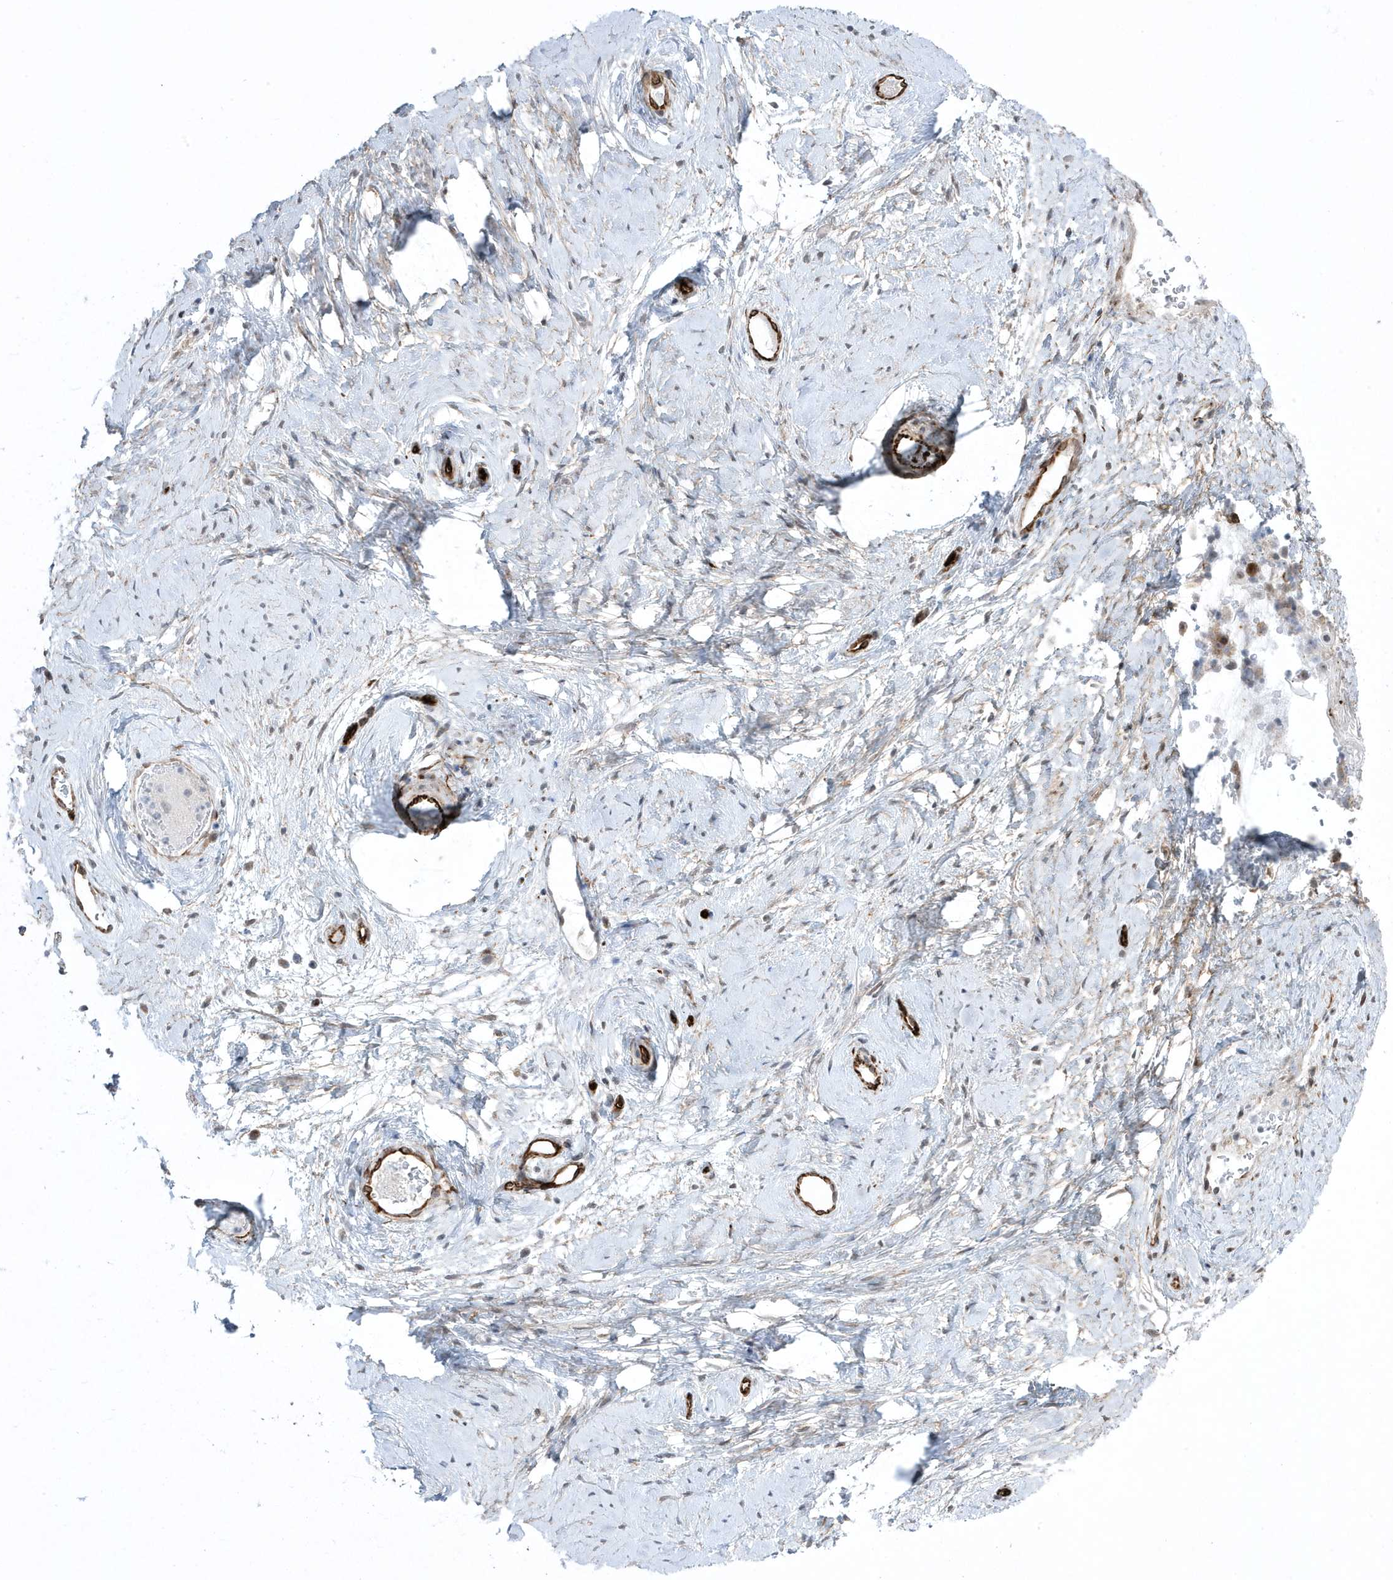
{"staining": {"intensity": "moderate", "quantity": ">75%", "location": "nuclear"}, "tissue": "cervical cancer", "cell_type": "Tumor cells", "image_type": "cancer", "snomed": [{"axis": "morphology", "description": "Squamous cell carcinoma, NOS"}, {"axis": "topography", "description": "Cervix"}], "caption": "A histopathology image showing moderate nuclear staining in approximately >75% of tumor cells in cervical cancer (squamous cell carcinoma), as visualized by brown immunohistochemical staining.", "gene": "ADAMTSL3", "patient": {"sex": "female", "age": 48}}